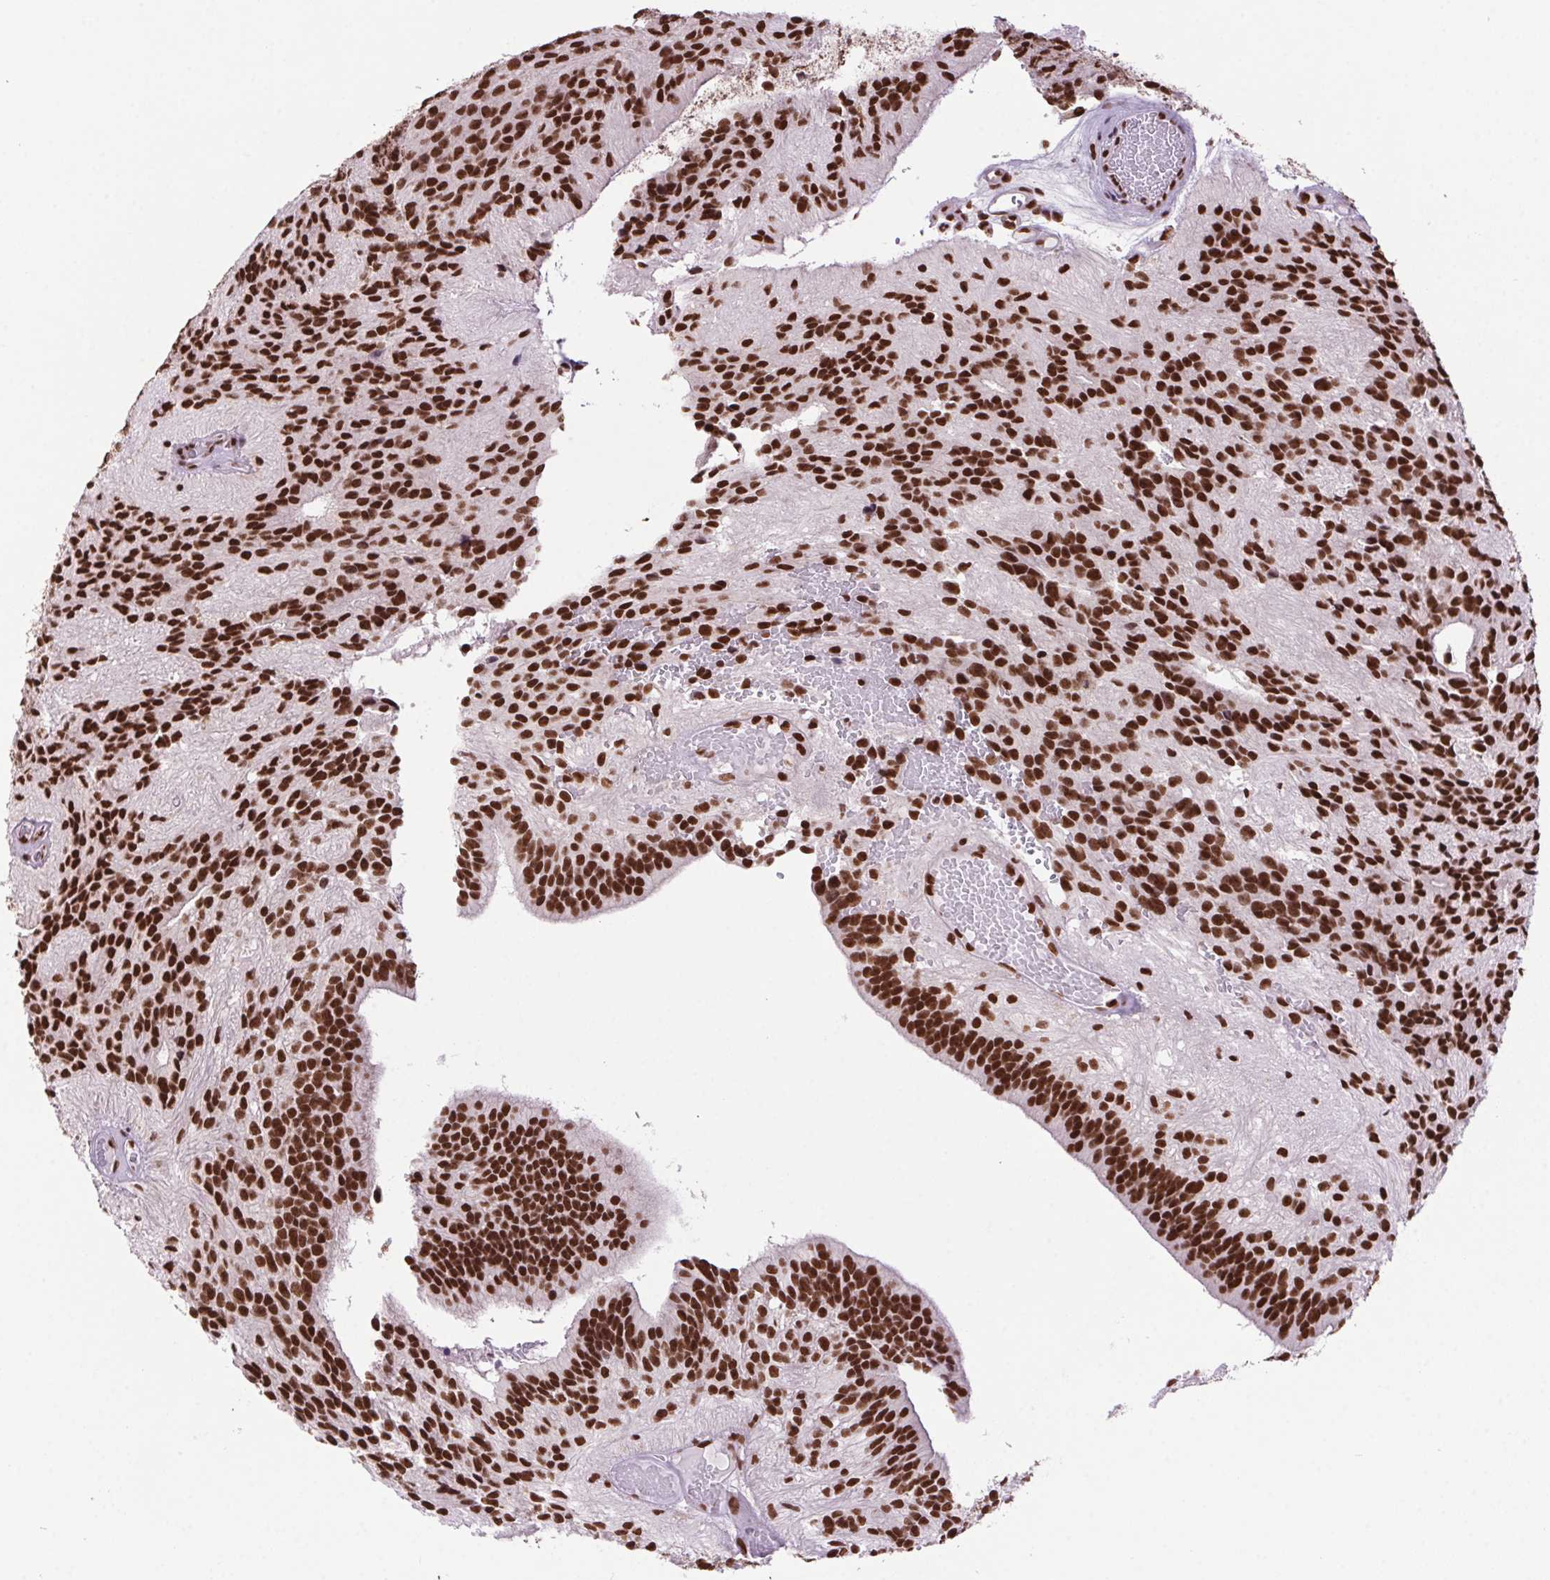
{"staining": {"intensity": "strong", "quantity": ">75%", "location": "nuclear"}, "tissue": "glioma", "cell_type": "Tumor cells", "image_type": "cancer", "snomed": [{"axis": "morphology", "description": "Glioma, malignant, Low grade"}, {"axis": "topography", "description": "Brain"}], "caption": "Glioma stained with a brown dye exhibits strong nuclear positive positivity in approximately >75% of tumor cells.", "gene": "ZNF207", "patient": {"sex": "male", "age": 31}}